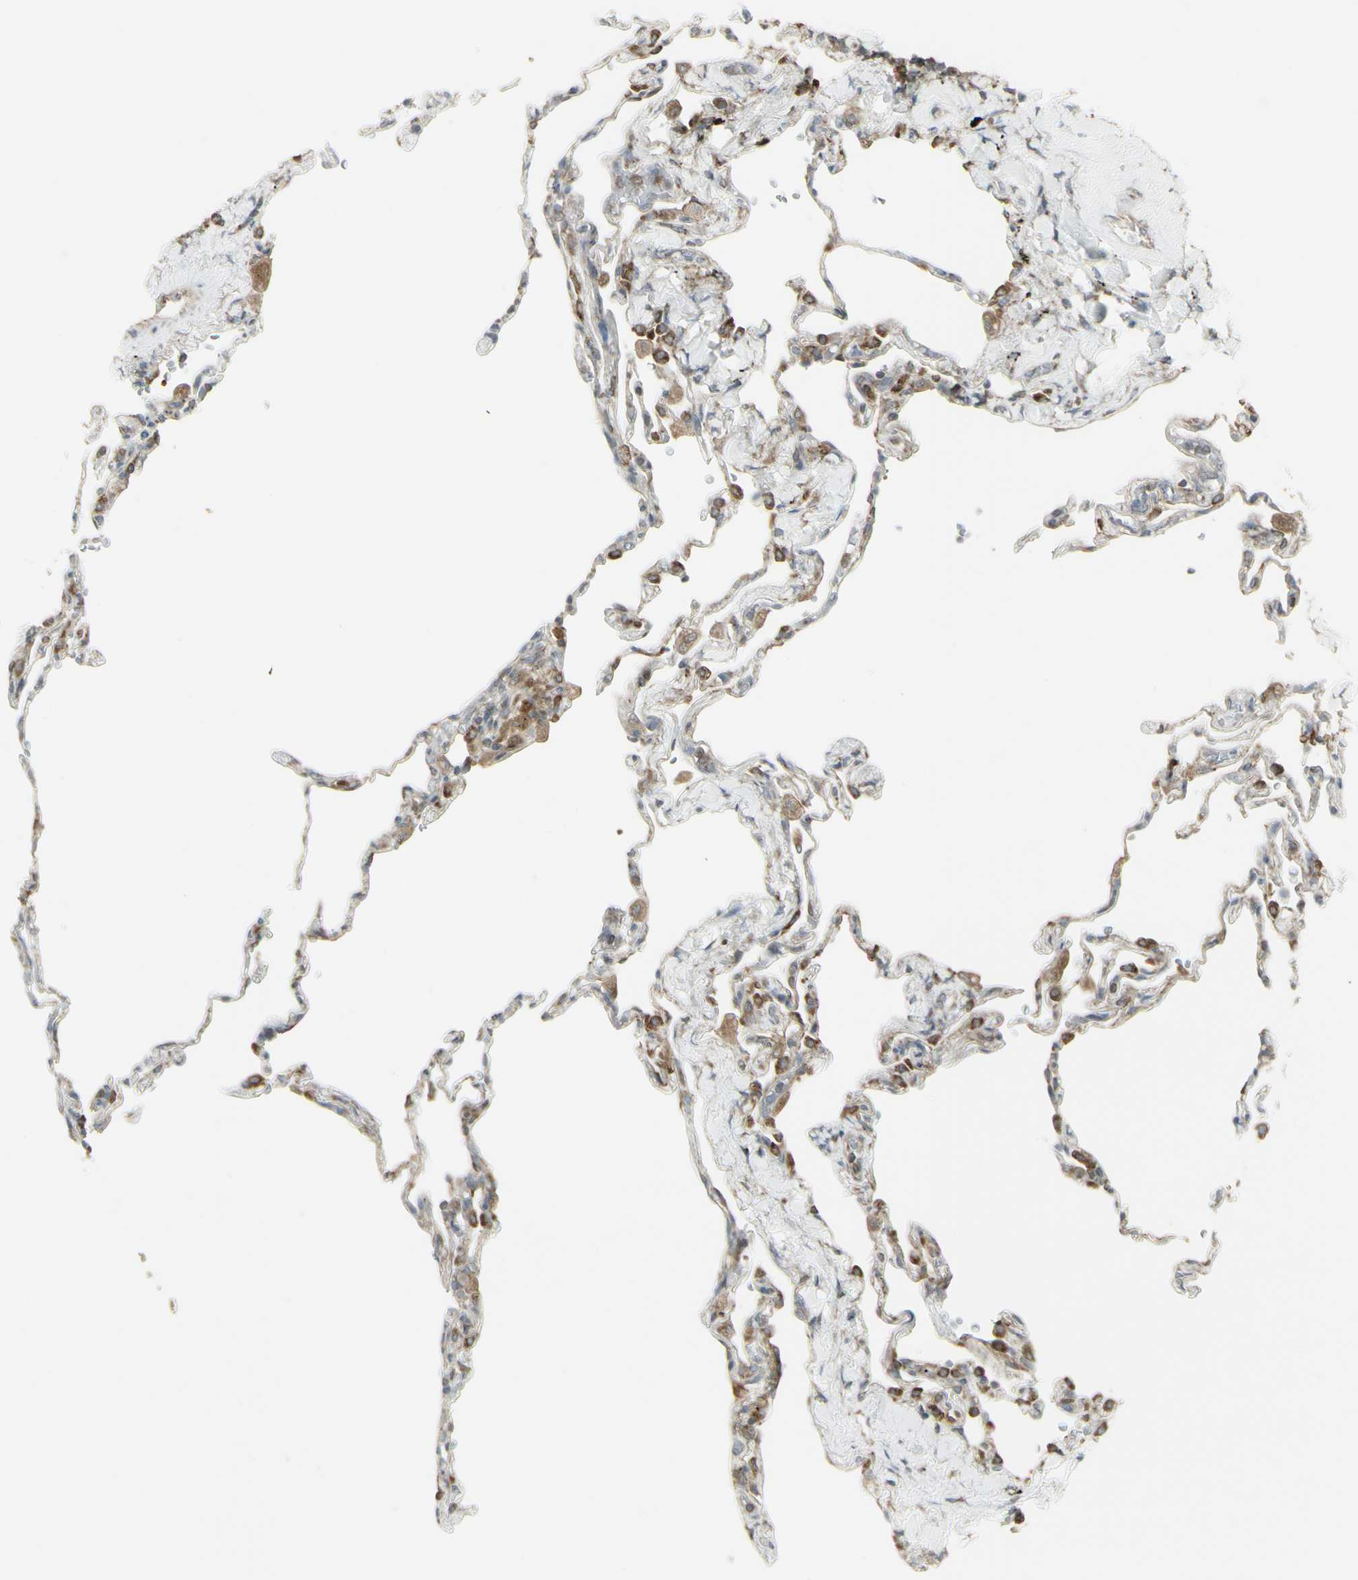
{"staining": {"intensity": "weak", "quantity": "25%-75%", "location": "cytoplasmic/membranous"}, "tissue": "lung", "cell_type": "Alveolar cells", "image_type": "normal", "snomed": [{"axis": "morphology", "description": "Normal tissue, NOS"}, {"axis": "topography", "description": "Lung"}], "caption": "The immunohistochemical stain labels weak cytoplasmic/membranous positivity in alveolar cells of normal lung. The staining was performed using DAB (3,3'-diaminobenzidine) to visualize the protein expression in brown, while the nuclei were stained in blue with hematoxylin (Magnification: 20x).", "gene": "FKBP3", "patient": {"sex": "male", "age": 59}}